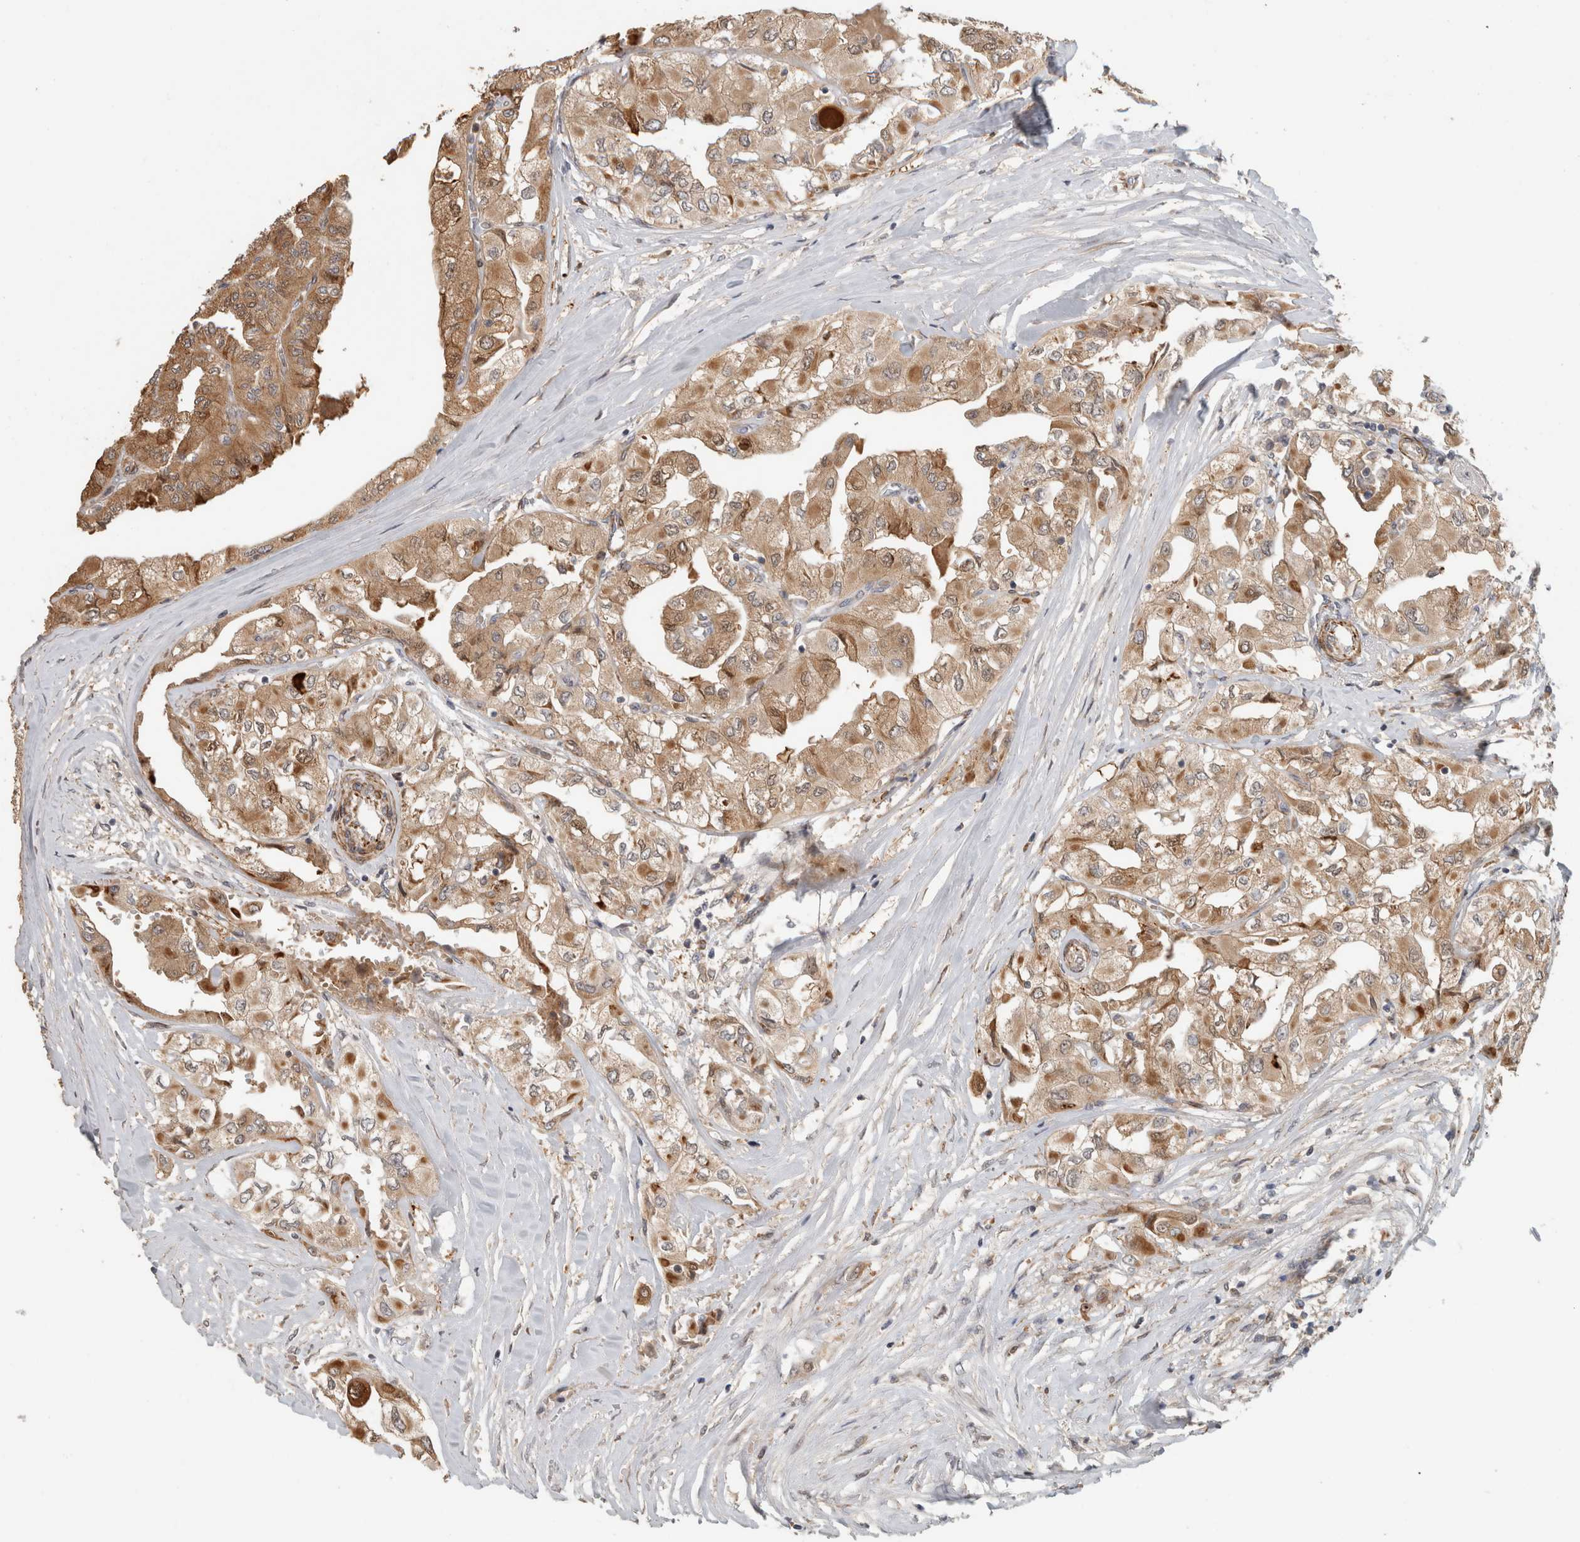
{"staining": {"intensity": "moderate", "quantity": ">75%", "location": "cytoplasmic/membranous"}, "tissue": "thyroid cancer", "cell_type": "Tumor cells", "image_type": "cancer", "snomed": [{"axis": "morphology", "description": "Papillary adenocarcinoma, NOS"}, {"axis": "topography", "description": "Thyroid gland"}], "caption": "Tumor cells display medium levels of moderate cytoplasmic/membranous expression in about >75% of cells in papillary adenocarcinoma (thyroid). (DAB IHC with brightfield microscopy, high magnification).", "gene": "SIPA1L2", "patient": {"sex": "female", "age": 59}}